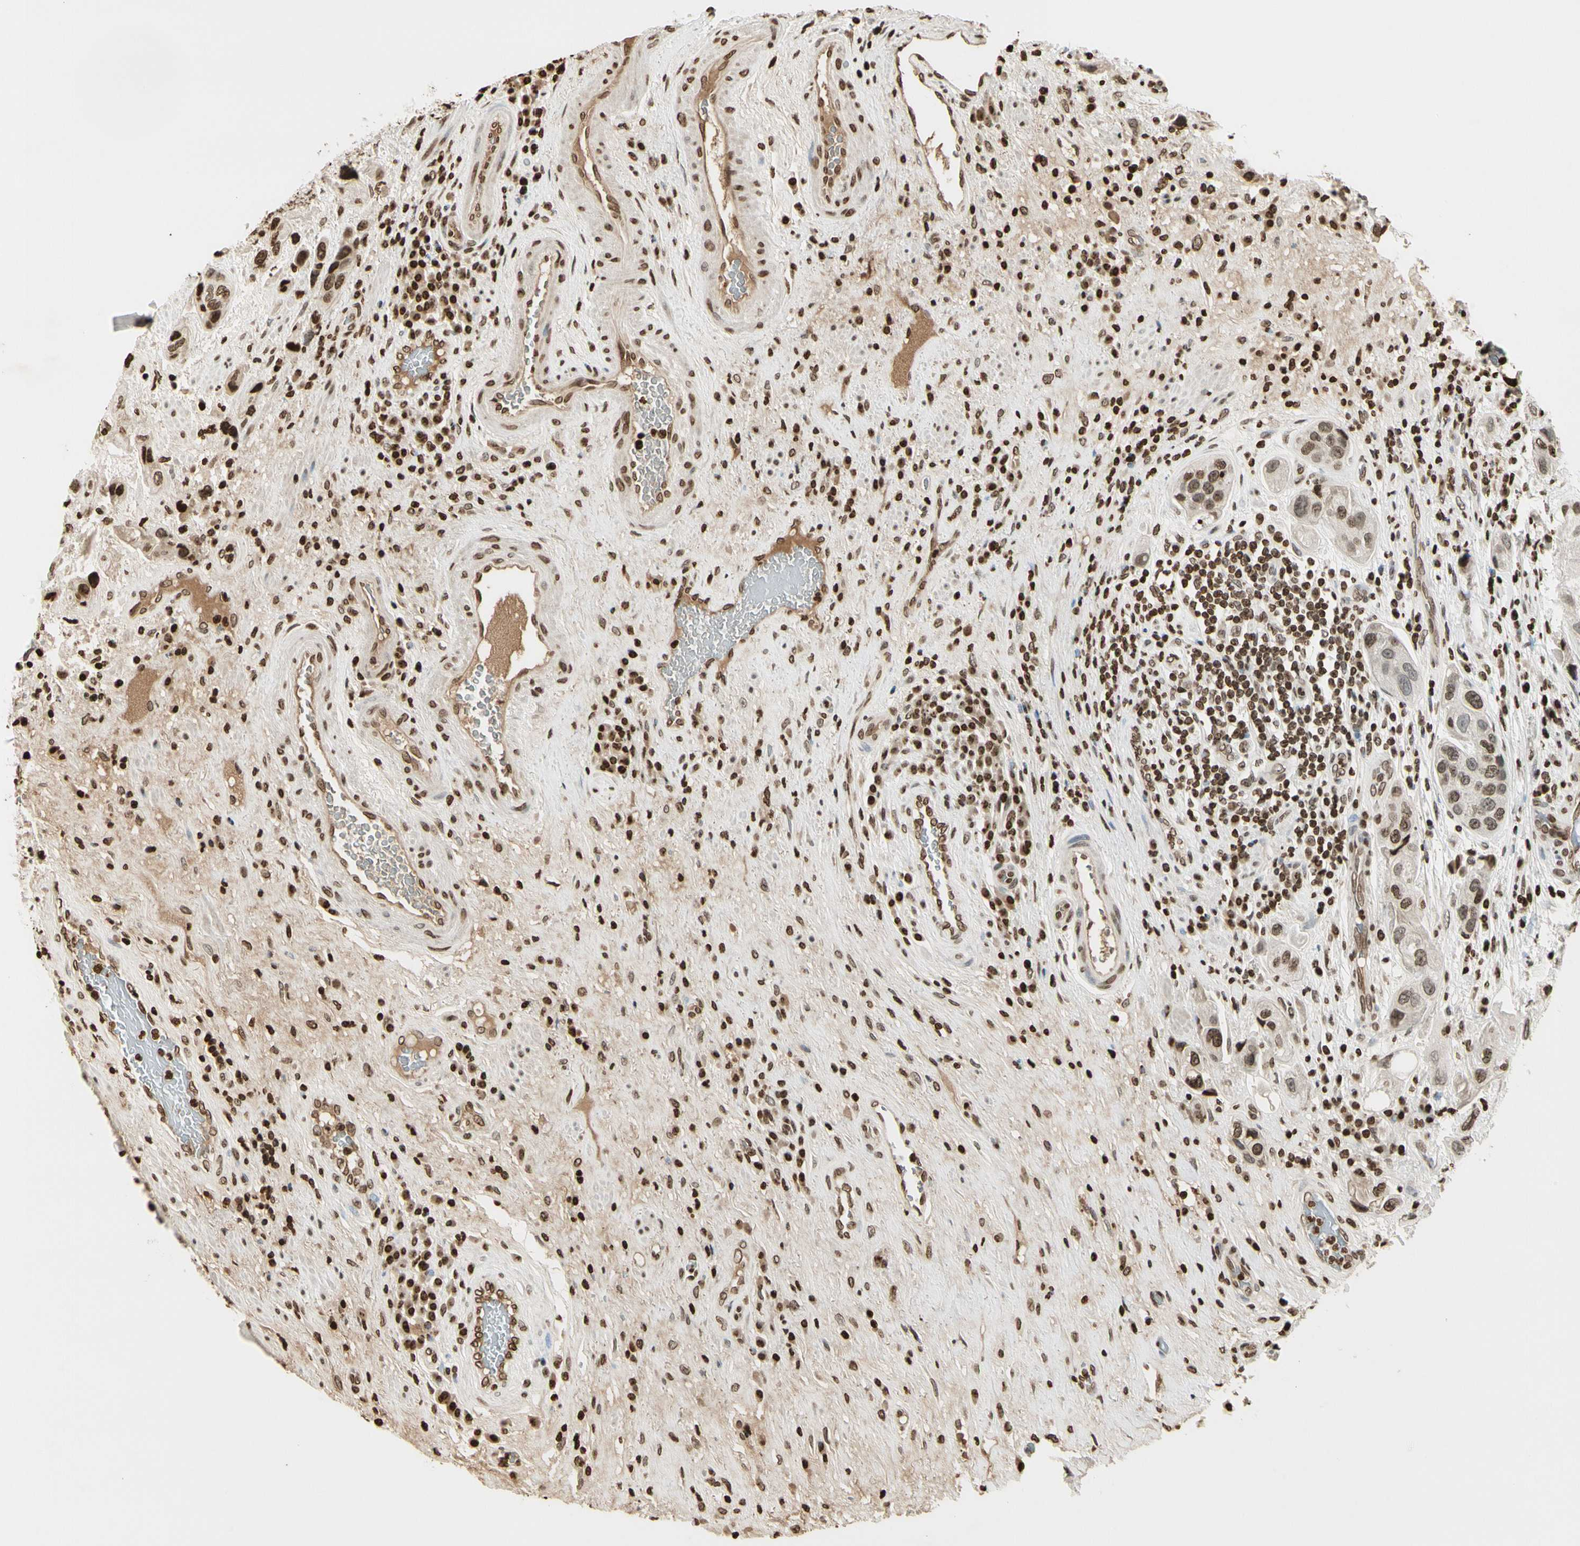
{"staining": {"intensity": "moderate", "quantity": "25%-75%", "location": "nuclear"}, "tissue": "urothelial cancer", "cell_type": "Tumor cells", "image_type": "cancer", "snomed": [{"axis": "morphology", "description": "Urothelial carcinoma, High grade"}, {"axis": "topography", "description": "Urinary bladder"}], "caption": "IHC photomicrograph of neoplastic tissue: human high-grade urothelial carcinoma stained using immunohistochemistry (IHC) reveals medium levels of moderate protein expression localized specifically in the nuclear of tumor cells, appearing as a nuclear brown color.", "gene": "RORA", "patient": {"sex": "female", "age": 64}}